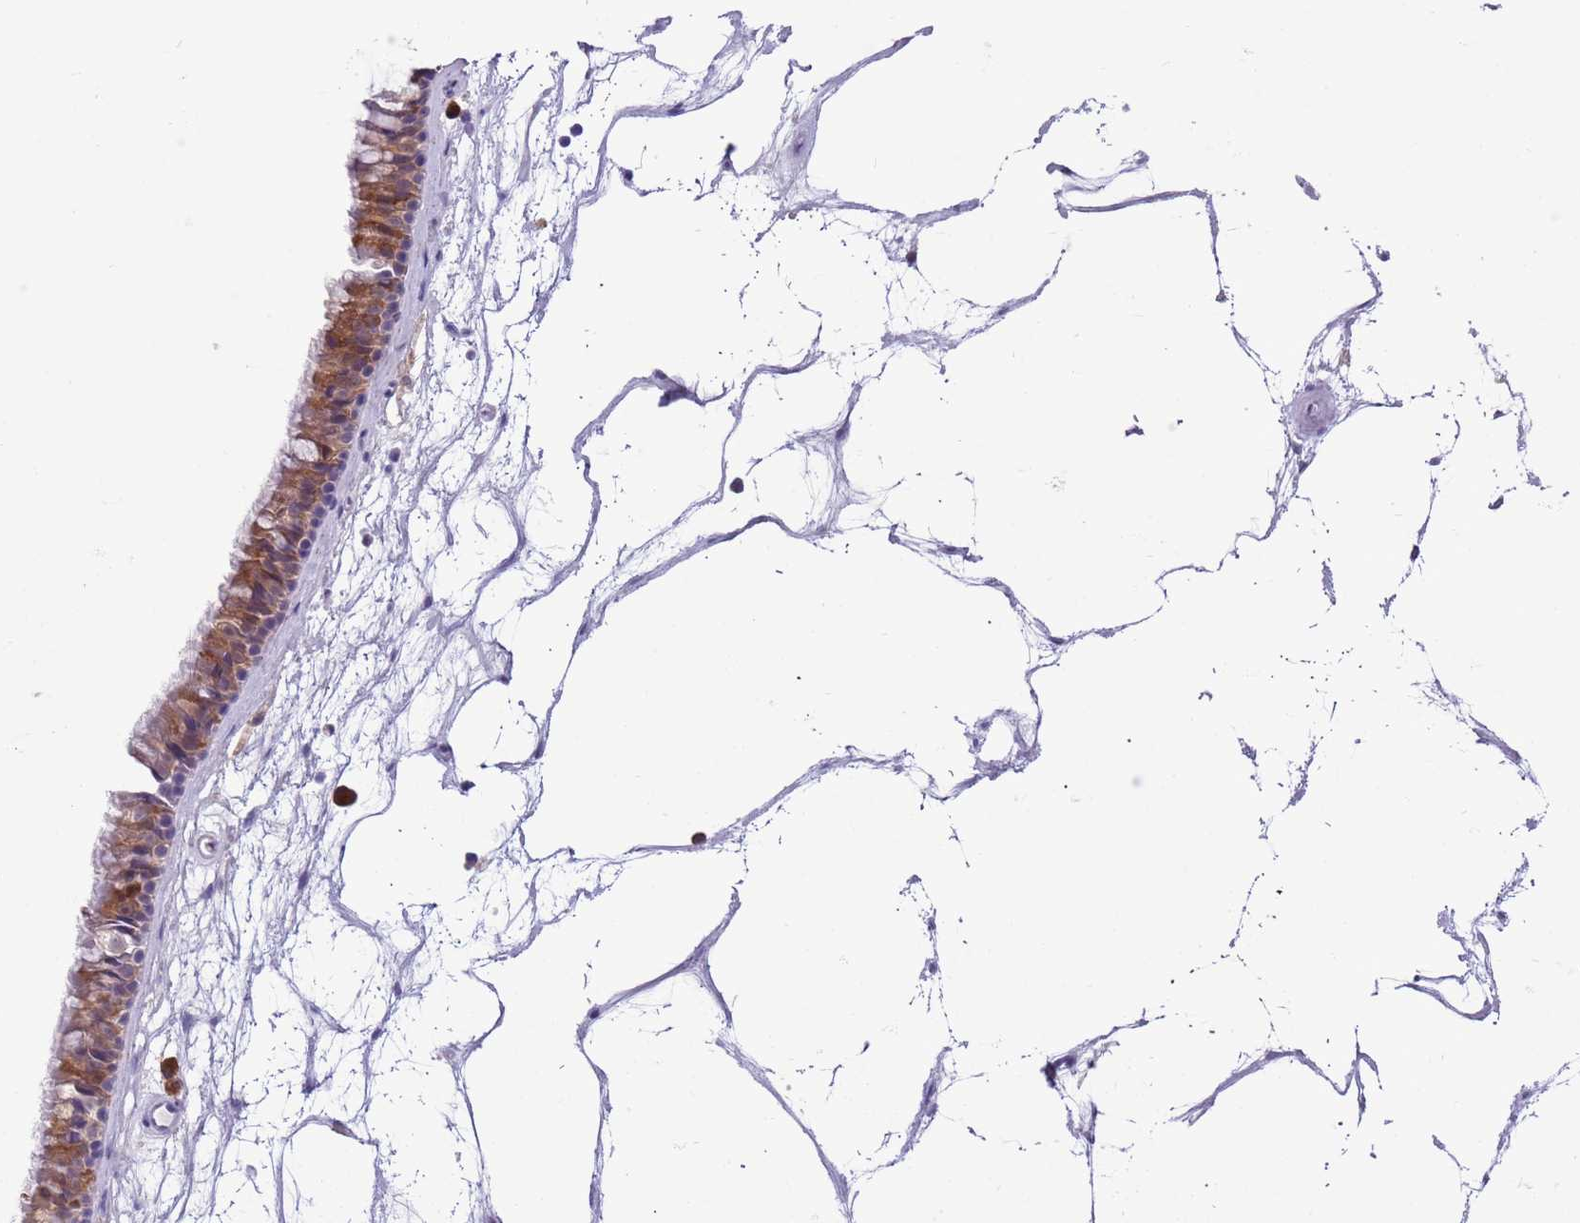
{"staining": {"intensity": "moderate", "quantity": ">75%", "location": "cytoplasmic/membranous"}, "tissue": "nasopharynx", "cell_type": "Respiratory epithelial cells", "image_type": "normal", "snomed": [{"axis": "morphology", "description": "Normal tissue, NOS"}, {"axis": "topography", "description": "Nasopharynx"}], "caption": "Protein analysis of unremarkable nasopharynx displays moderate cytoplasmic/membranous expression in approximately >75% of respiratory epithelial cells.", "gene": "PFKFB2", "patient": {"sex": "male", "age": 64}}